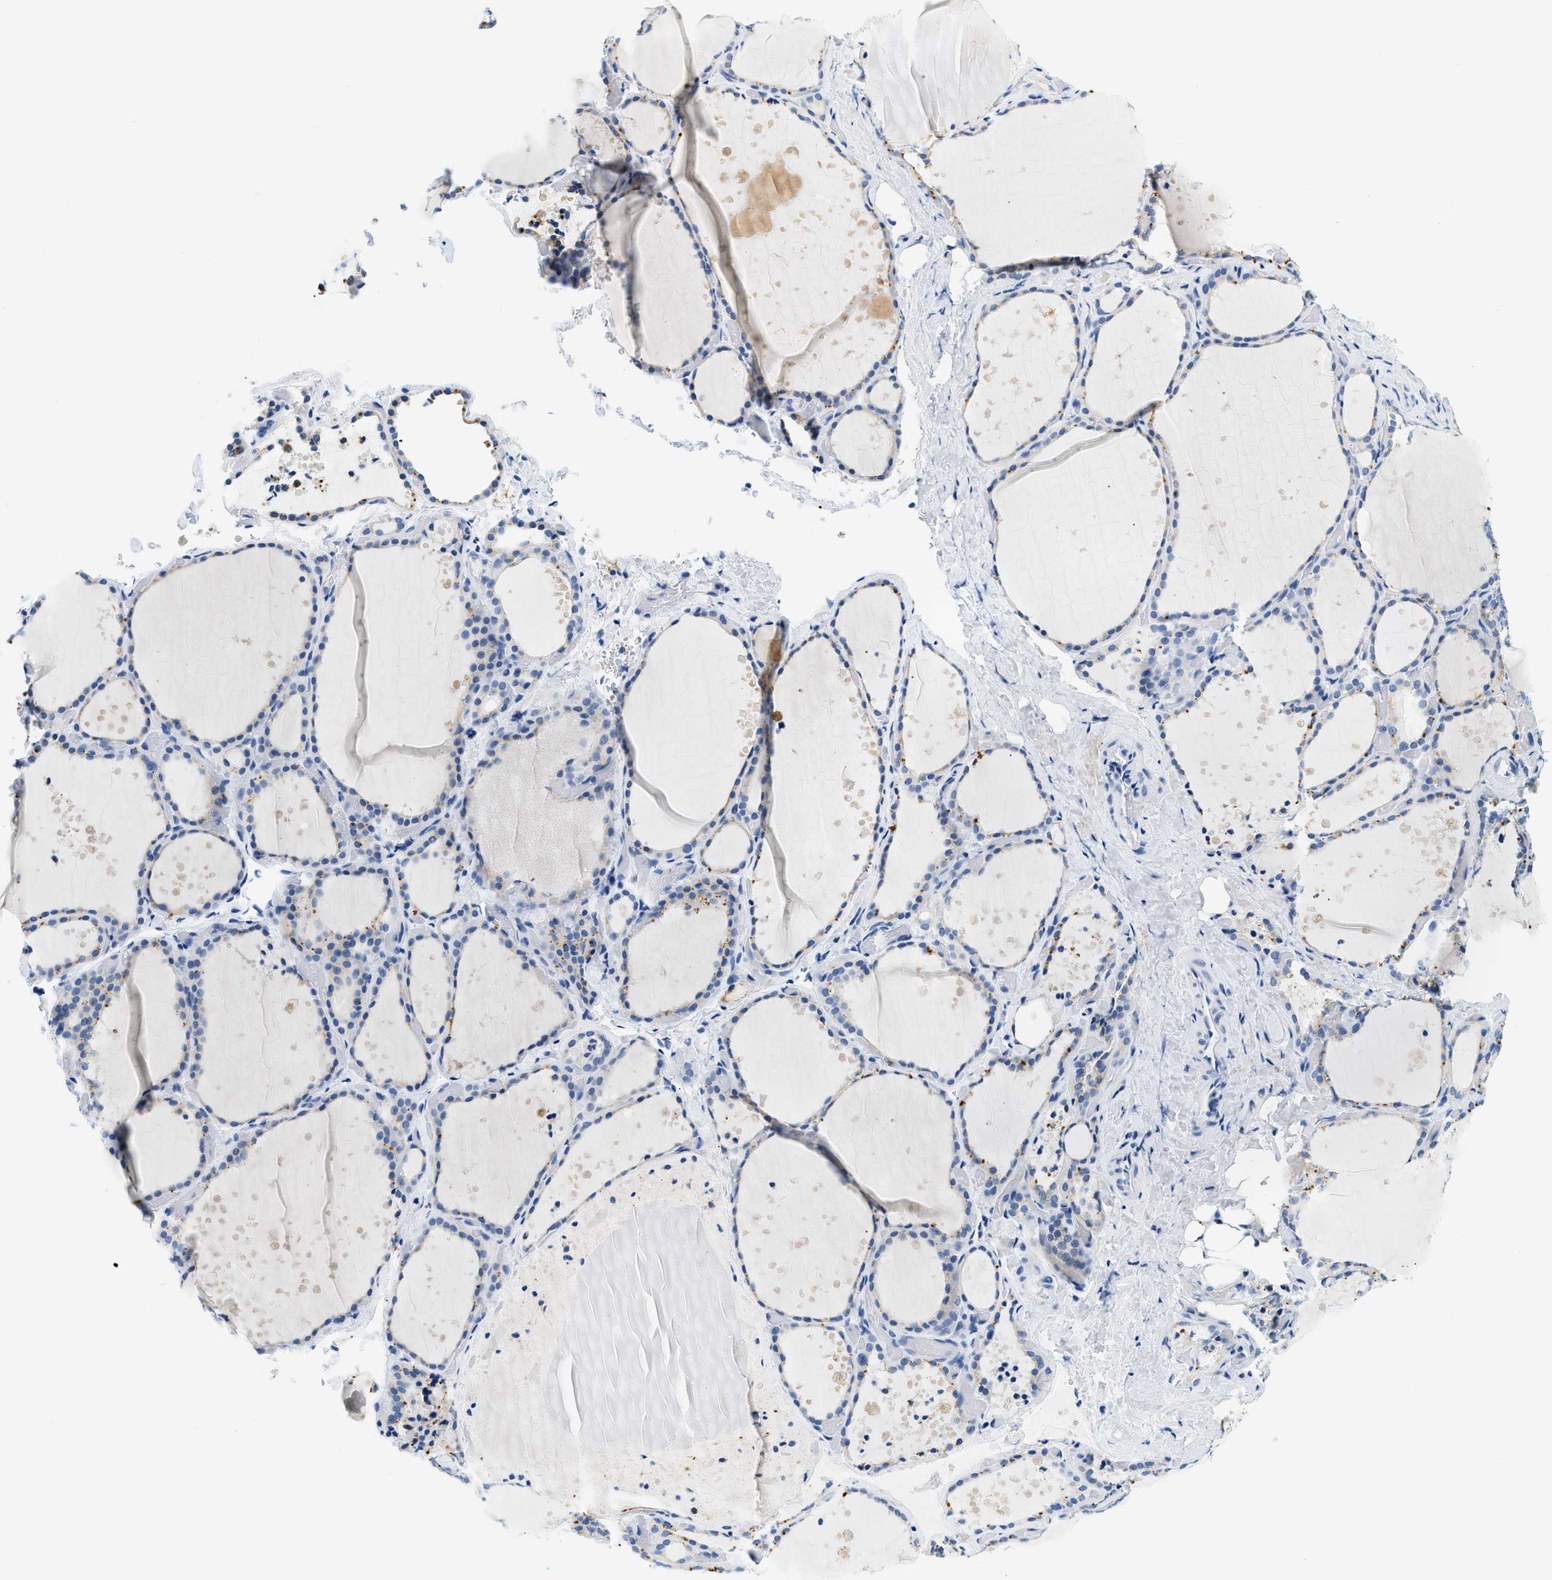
{"staining": {"intensity": "negative", "quantity": "none", "location": "none"}, "tissue": "thyroid gland", "cell_type": "Glandular cells", "image_type": "normal", "snomed": [{"axis": "morphology", "description": "Normal tissue, NOS"}, {"axis": "topography", "description": "Thyroid gland"}], "caption": "Thyroid gland was stained to show a protein in brown. There is no significant positivity in glandular cells. Nuclei are stained in blue.", "gene": "STXBP2", "patient": {"sex": "female", "age": 44}}